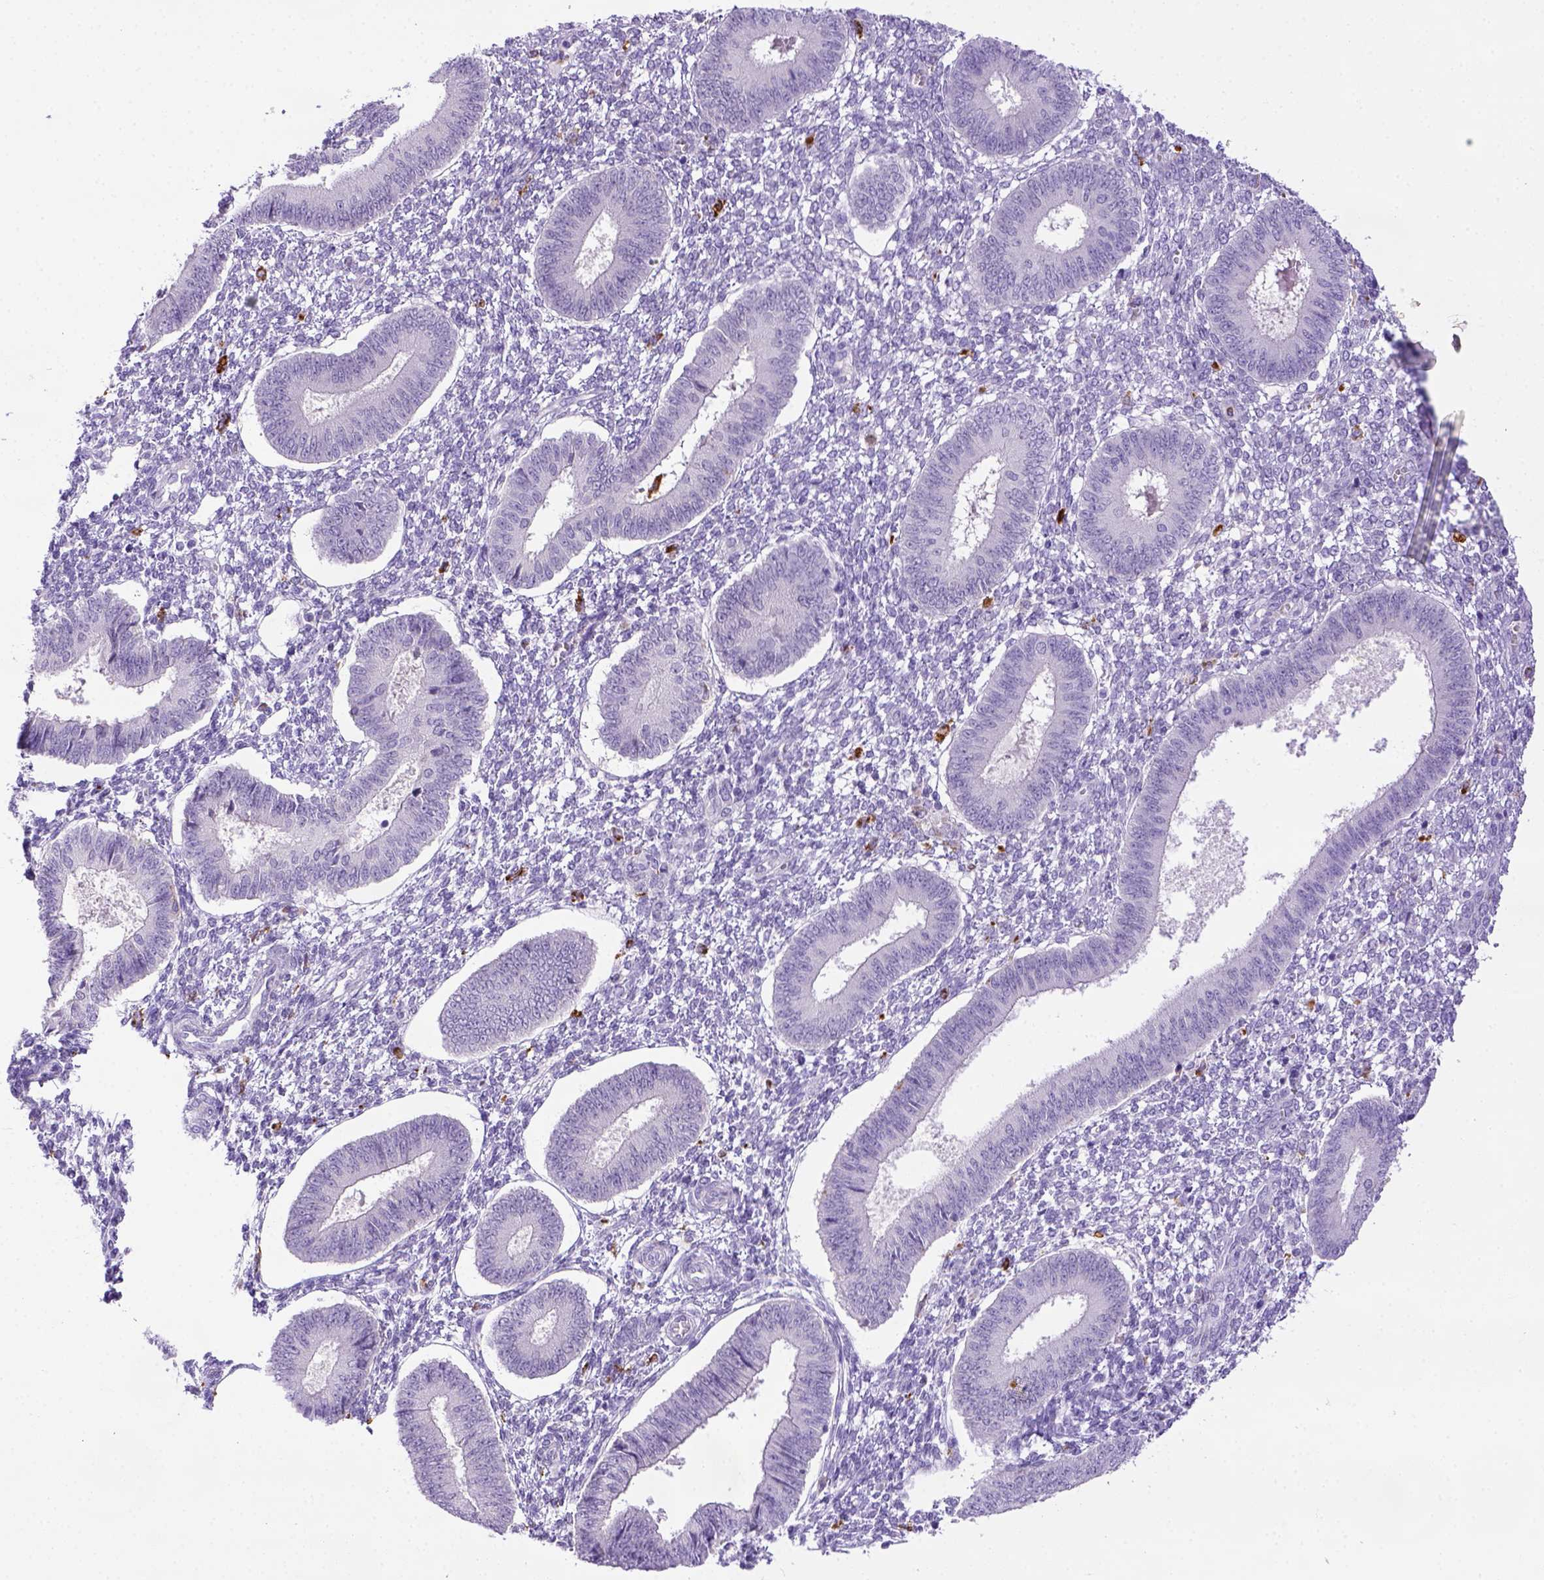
{"staining": {"intensity": "negative", "quantity": "none", "location": "none"}, "tissue": "endometrium", "cell_type": "Cells in endometrial stroma", "image_type": "normal", "snomed": [{"axis": "morphology", "description": "Normal tissue, NOS"}, {"axis": "topography", "description": "Endometrium"}], "caption": "This is an immunohistochemistry photomicrograph of unremarkable human endometrium. There is no positivity in cells in endometrial stroma.", "gene": "CD68", "patient": {"sex": "female", "age": 42}}